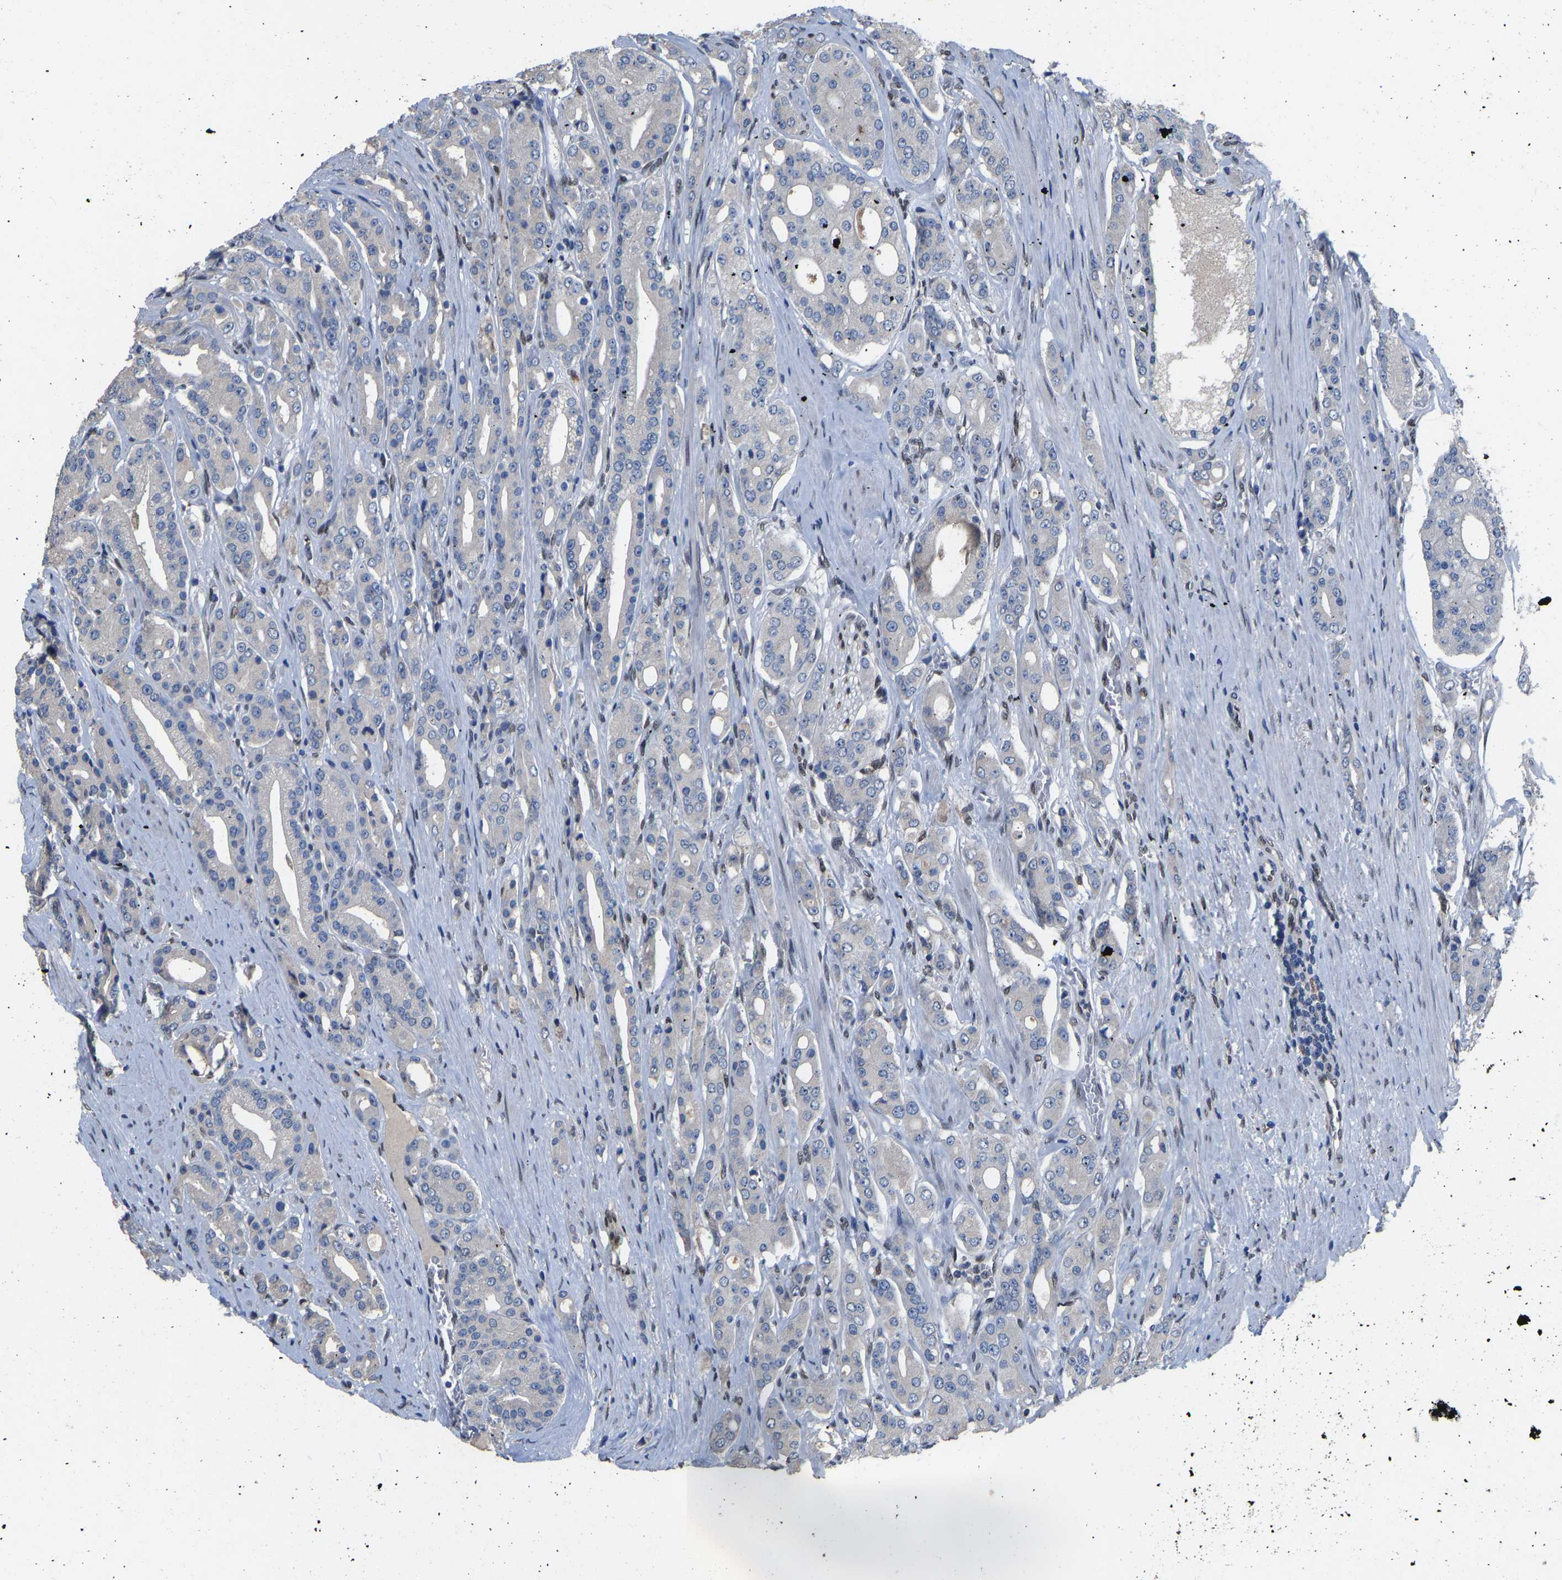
{"staining": {"intensity": "negative", "quantity": "none", "location": "none"}, "tissue": "prostate cancer", "cell_type": "Tumor cells", "image_type": "cancer", "snomed": [{"axis": "morphology", "description": "Adenocarcinoma, High grade"}, {"axis": "topography", "description": "Prostate"}], "caption": "DAB (3,3'-diaminobenzidine) immunohistochemical staining of human prostate cancer (high-grade adenocarcinoma) exhibits no significant positivity in tumor cells. (Stains: DAB IHC with hematoxylin counter stain, Microscopy: brightfield microscopy at high magnification).", "gene": "QKI", "patient": {"sex": "male", "age": 71}}